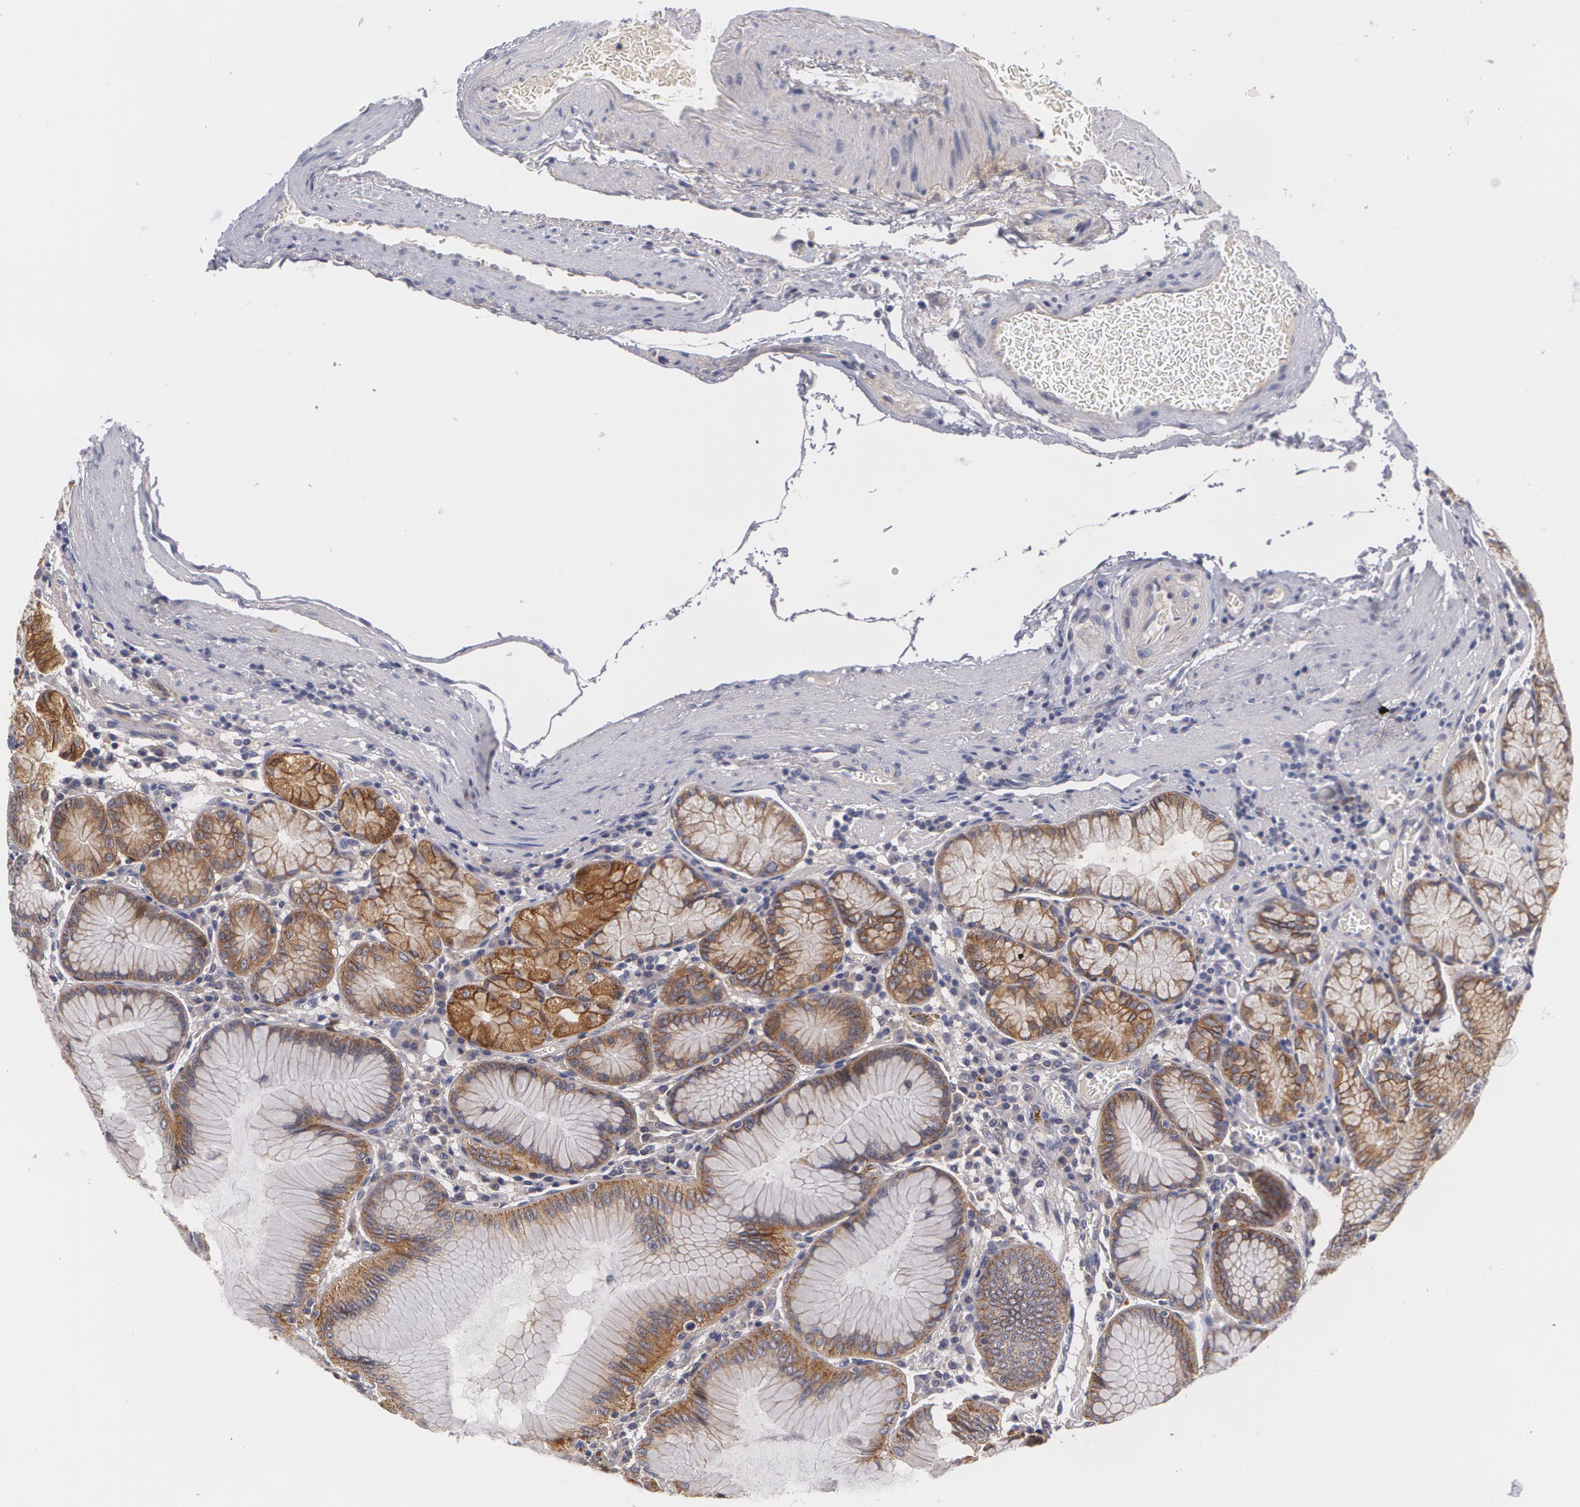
{"staining": {"intensity": "moderate", "quantity": "25%-75%", "location": "cytoplasmic/membranous"}, "tissue": "stomach", "cell_type": "Glandular cells", "image_type": "normal", "snomed": [{"axis": "morphology", "description": "Normal tissue, NOS"}, {"axis": "topography", "description": "Stomach, lower"}], "caption": "Moderate cytoplasmic/membranous protein positivity is seen in approximately 25%-75% of glandular cells in stomach. The protein is stained brown, and the nuclei are stained in blue (DAB IHC with brightfield microscopy, high magnification).", "gene": "CASK", "patient": {"sex": "female", "age": 93}}